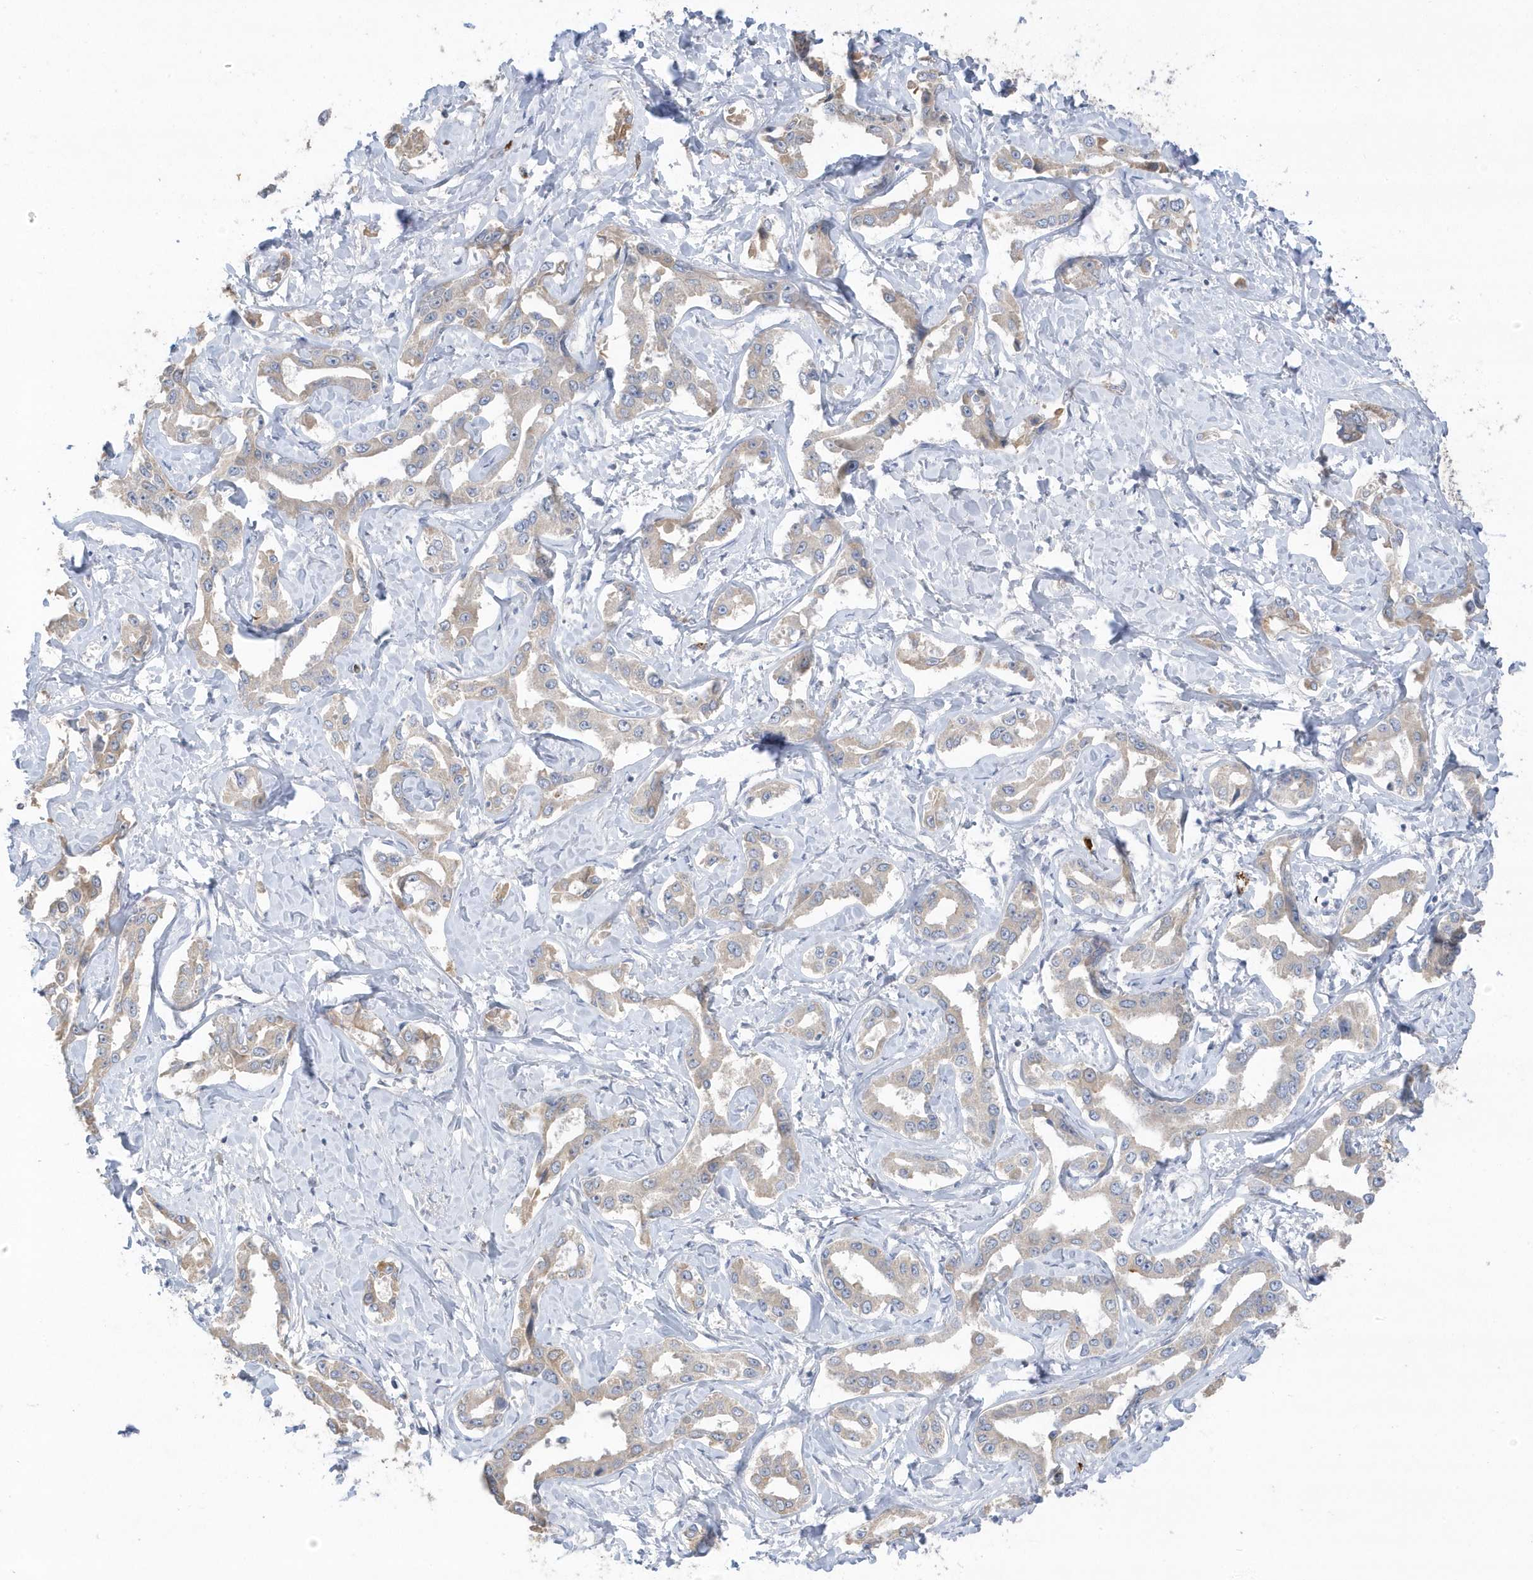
{"staining": {"intensity": "negative", "quantity": "none", "location": "none"}, "tissue": "liver cancer", "cell_type": "Tumor cells", "image_type": "cancer", "snomed": [{"axis": "morphology", "description": "Cholangiocarcinoma"}, {"axis": "topography", "description": "Liver"}], "caption": "Tumor cells are negative for protein expression in human liver cholangiocarcinoma.", "gene": "DPP9", "patient": {"sex": "male", "age": 59}}